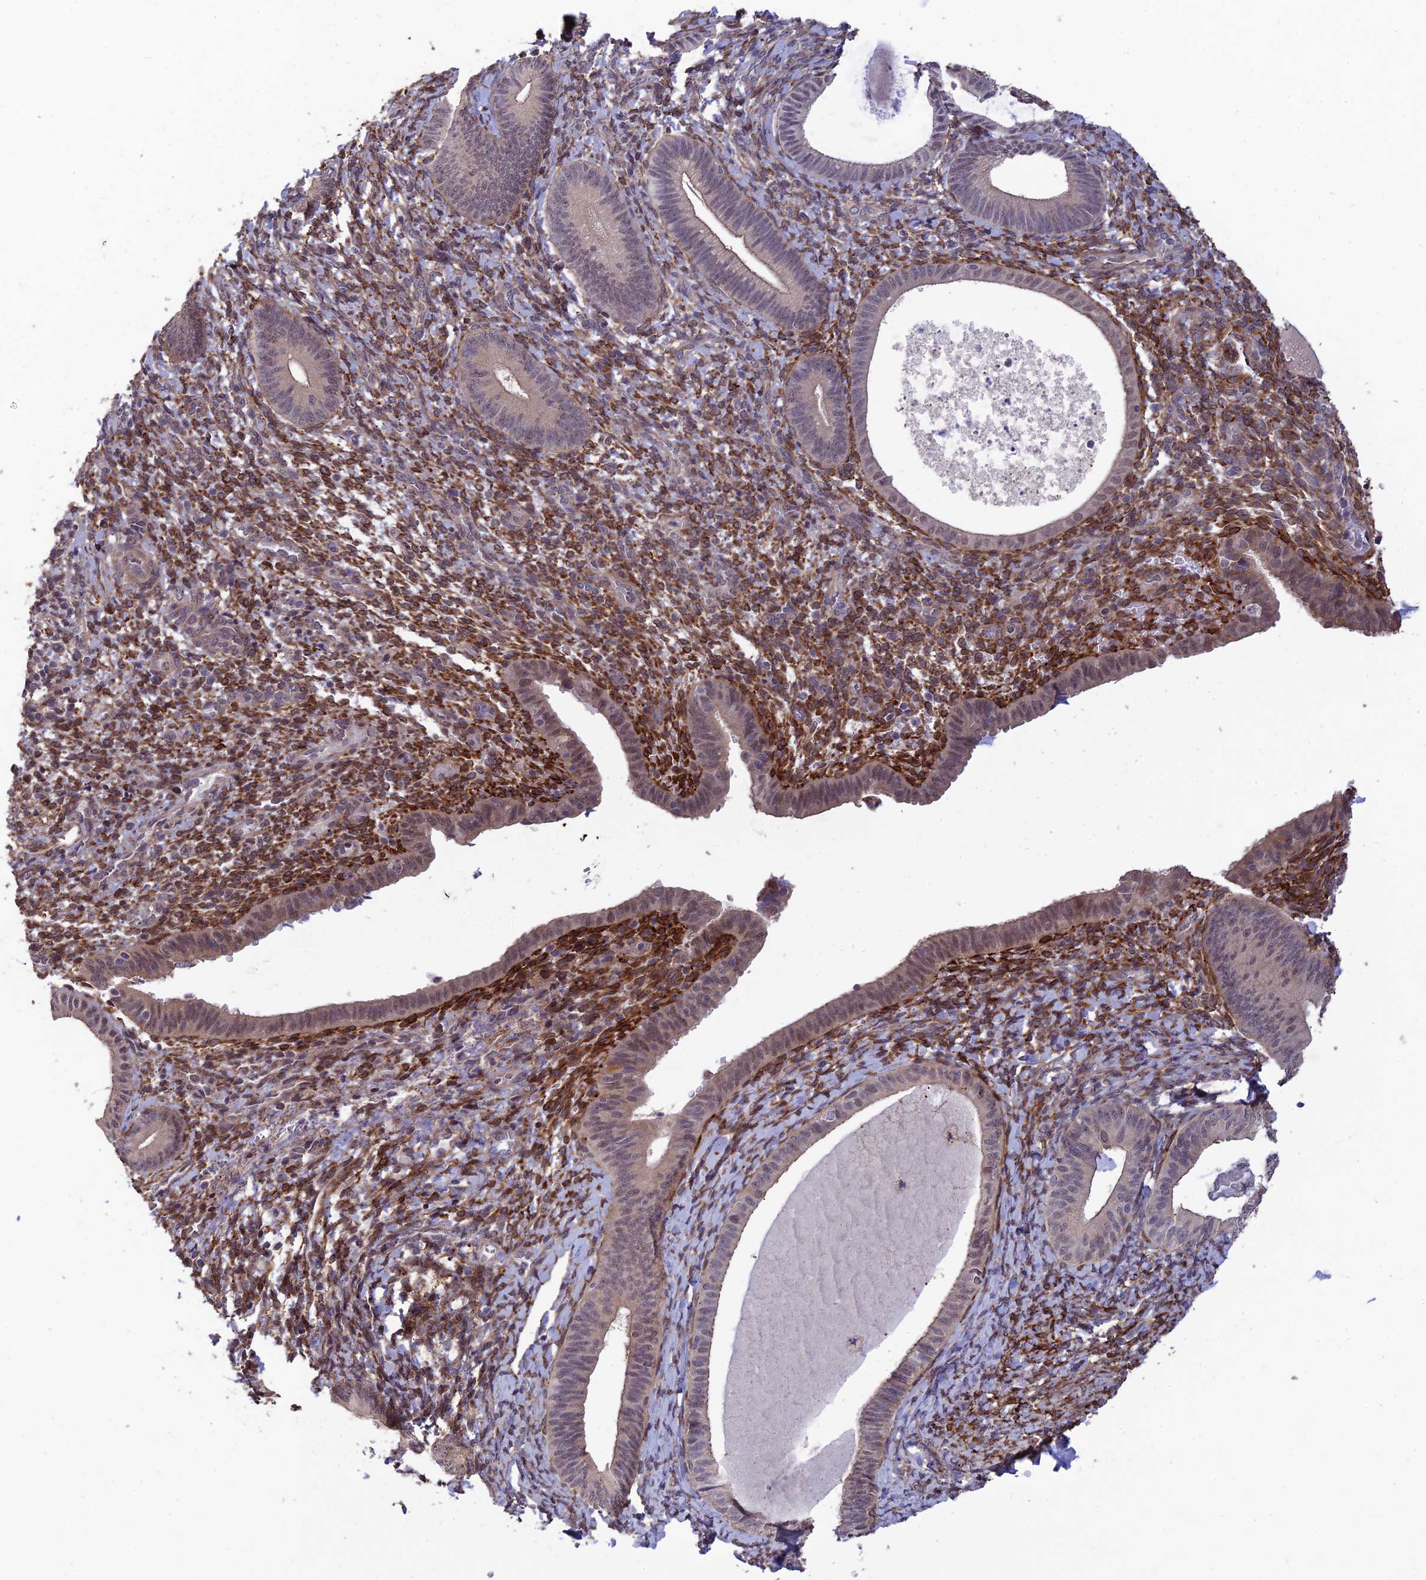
{"staining": {"intensity": "strong", "quantity": "<25%", "location": "cytoplasmic/membranous"}, "tissue": "endometrium", "cell_type": "Cells in endometrial stroma", "image_type": "normal", "snomed": [{"axis": "morphology", "description": "Normal tissue, NOS"}, {"axis": "topography", "description": "Endometrium"}], "caption": "Brown immunohistochemical staining in benign endometrium demonstrates strong cytoplasmic/membranous positivity in approximately <25% of cells in endometrial stroma.", "gene": "PAGR1", "patient": {"sex": "female", "age": 65}}